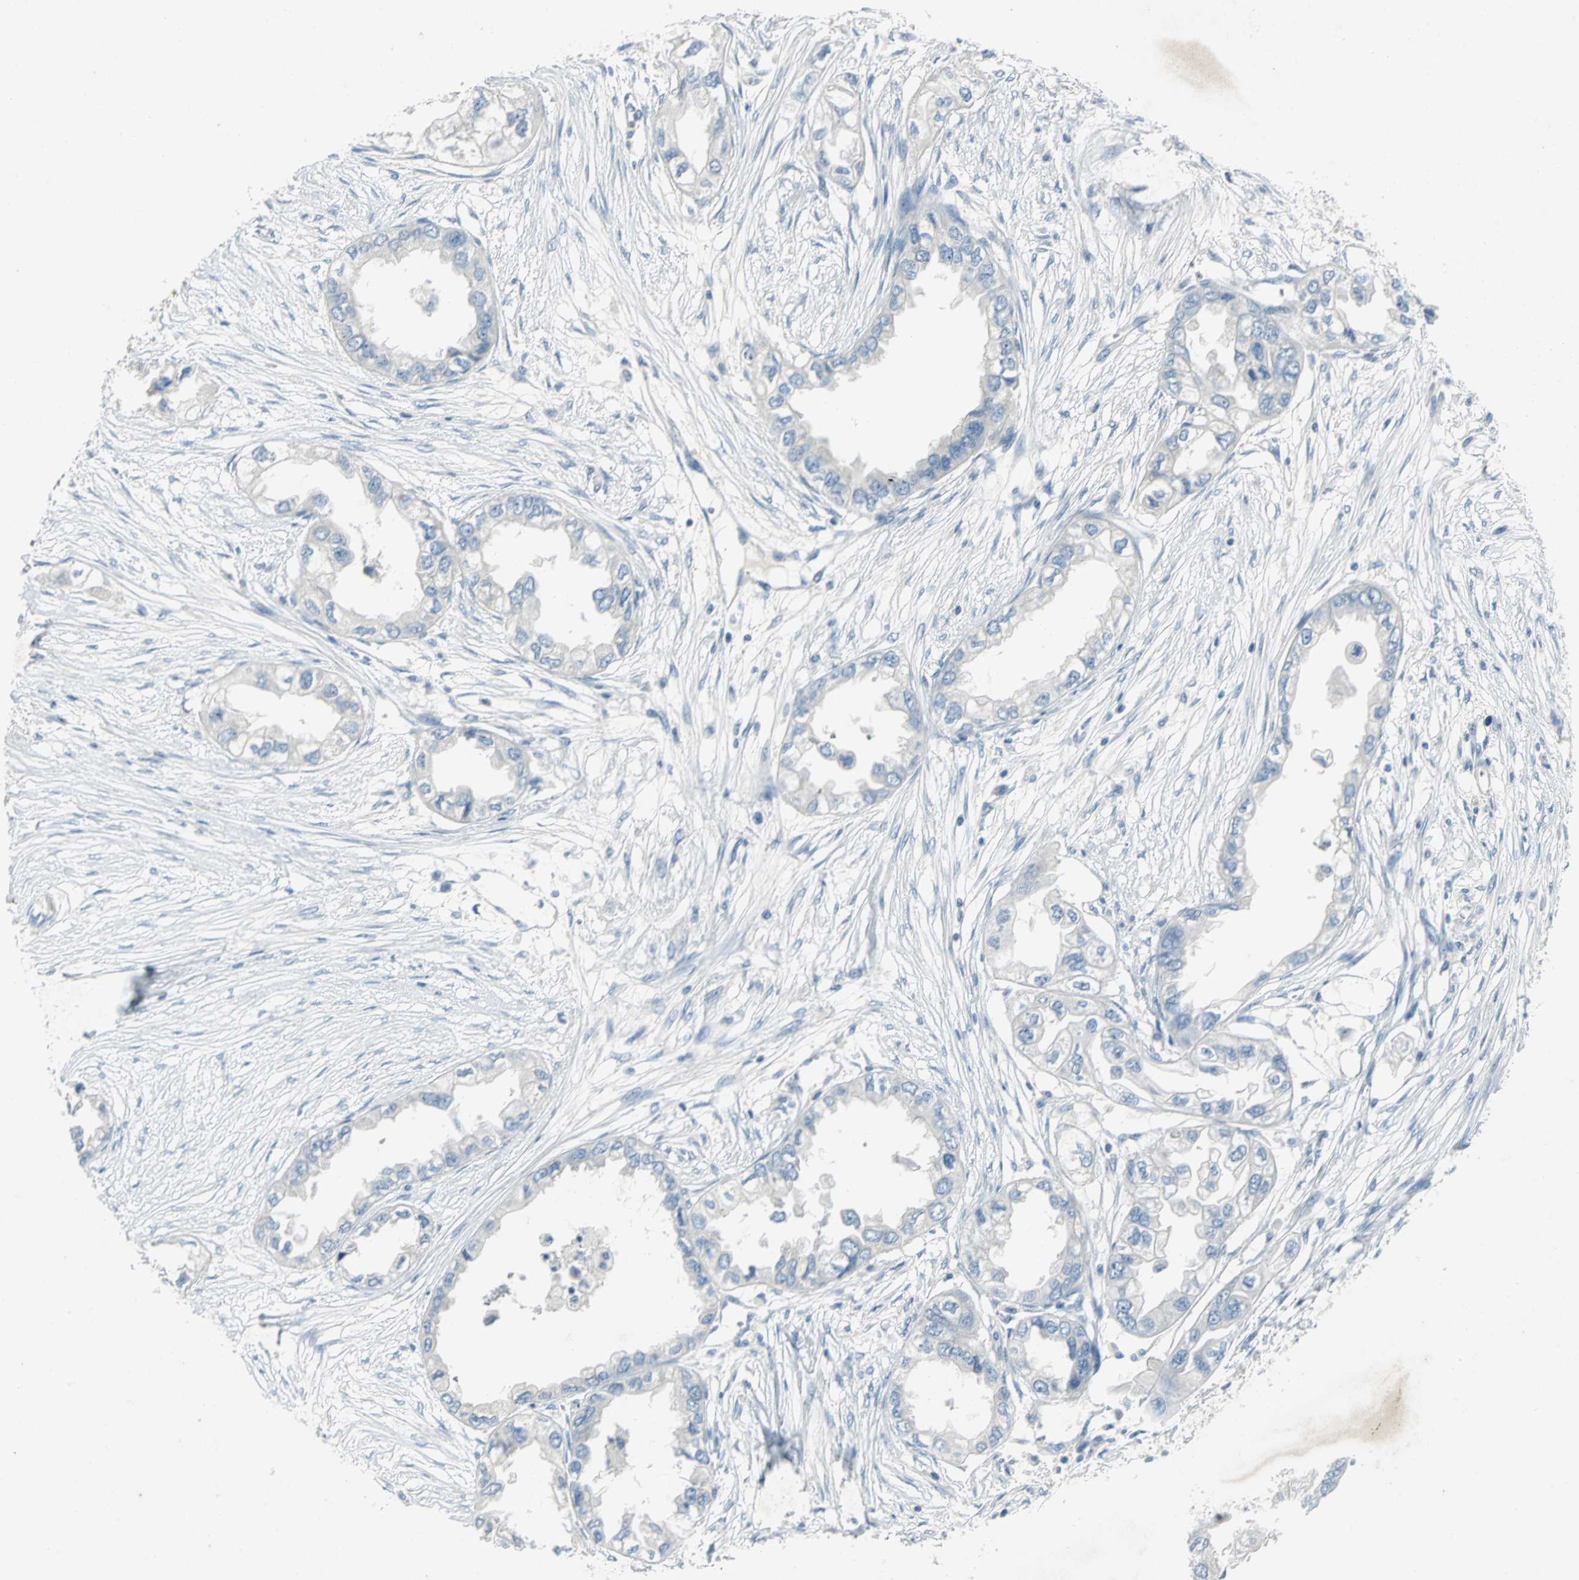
{"staining": {"intensity": "negative", "quantity": "none", "location": "none"}, "tissue": "endometrial cancer", "cell_type": "Tumor cells", "image_type": "cancer", "snomed": [{"axis": "morphology", "description": "Adenocarcinoma, NOS"}, {"axis": "topography", "description": "Endometrium"}], "caption": "Immunohistochemical staining of human endometrial adenocarcinoma demonstrates no significant expression in tumor cells.", "gene": "PTGDS", "patient": {"sex": "female", "age": 67}}